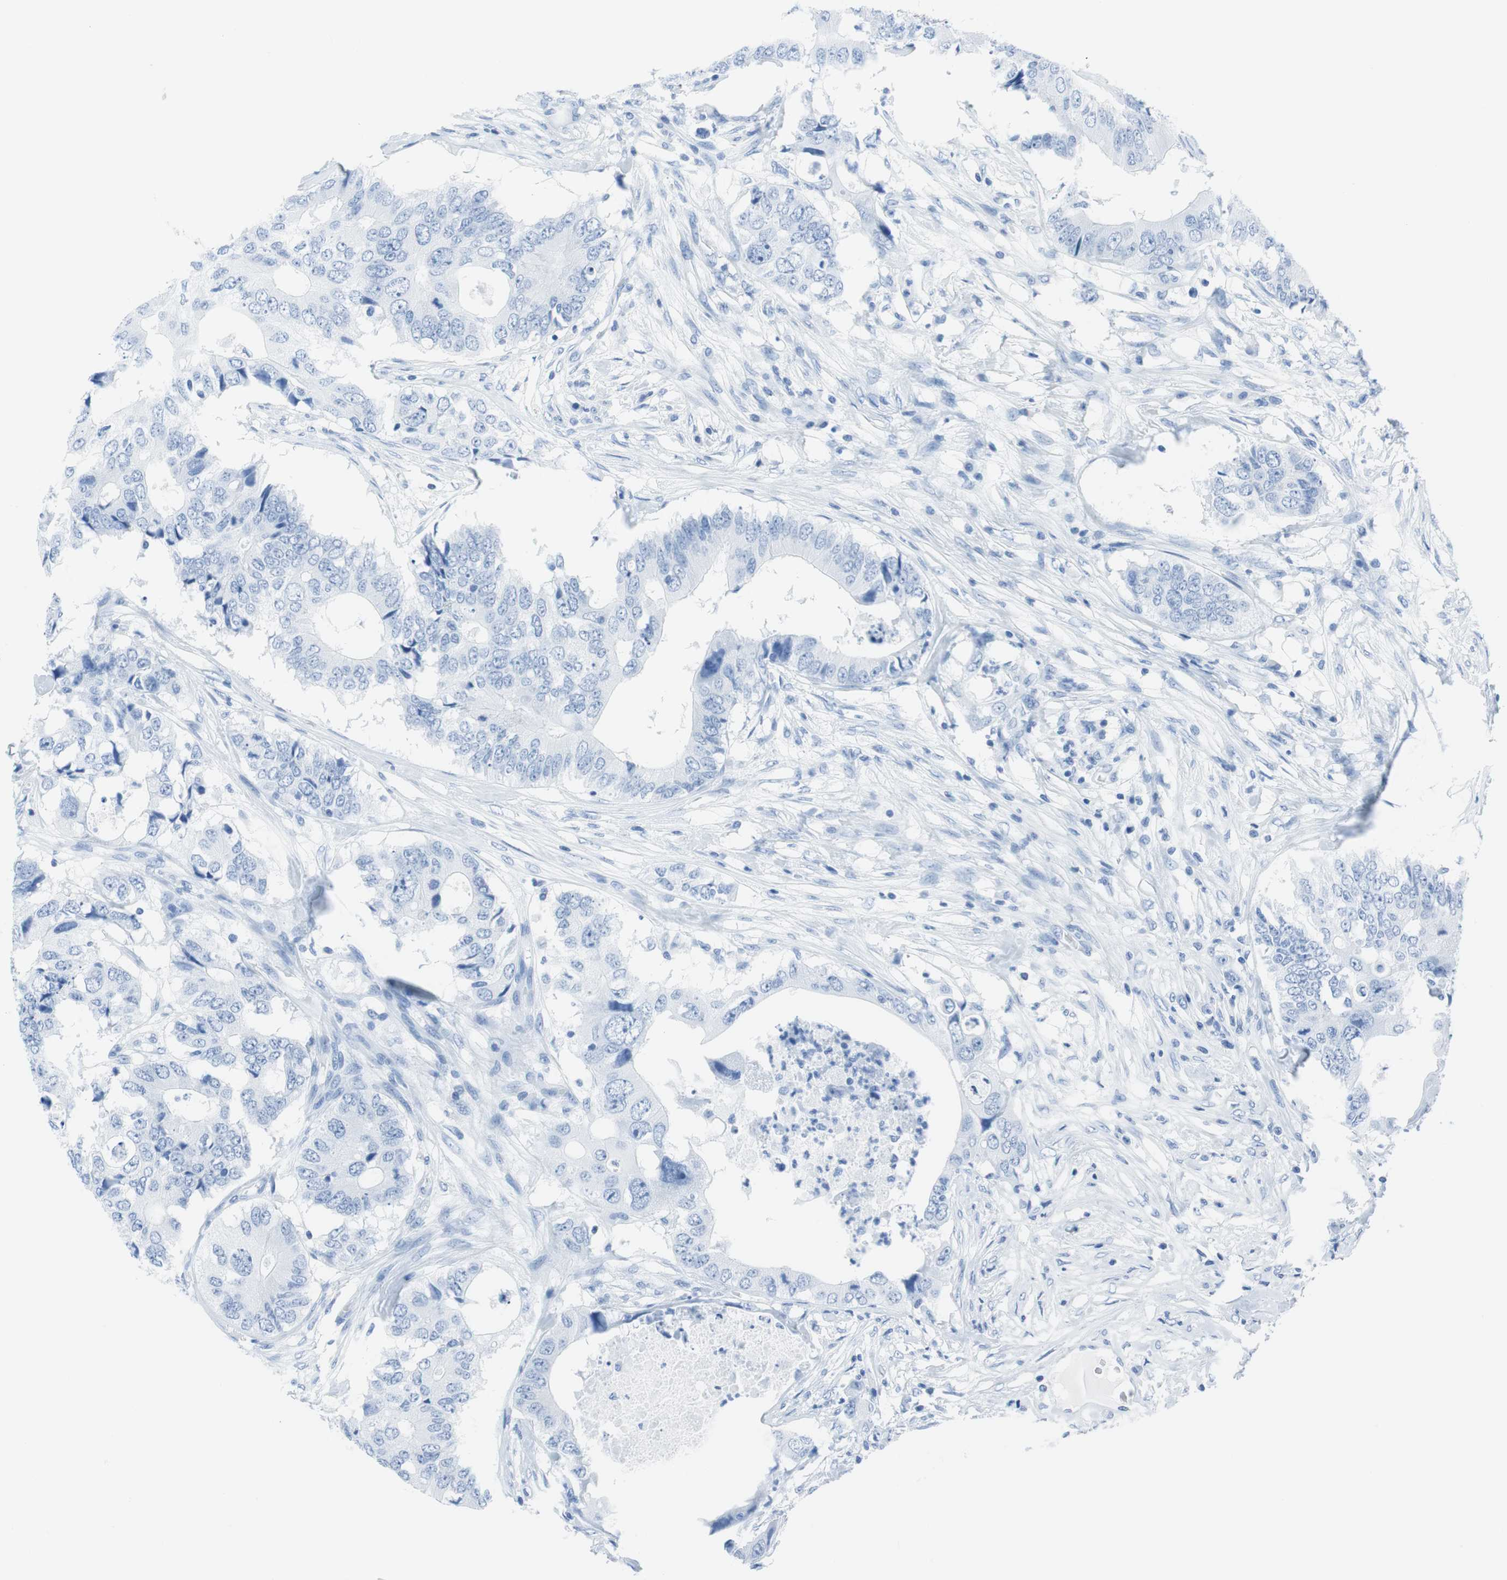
{"staining": {"intensity": "negative", "quantity": "none", "location": "none"}, "tissue": "colorectal cancer", "cell_type": "Tumor cells", "image_type": "cancer", "snomed": [{"axis": "morphology", "description": "Adenocarcinoma, NOS"}, {"axis": "topography", "description": "Colon"}], "caption": "Immunohistochemistry (IHC) photomicrograph of neoplastic tissue: human adenocarcinoma (colorectal) stained with DAB (3,3'-diaminobenzidine) reveals no significant protein expression in tumor cells. Brightfield microscopy of immunohistochemistry stained with DAB (brown) and hematoxylin (blue), captured at high magnification.", "gene": "NFATC2", "patient": {"sex": "male", "age": 71}}